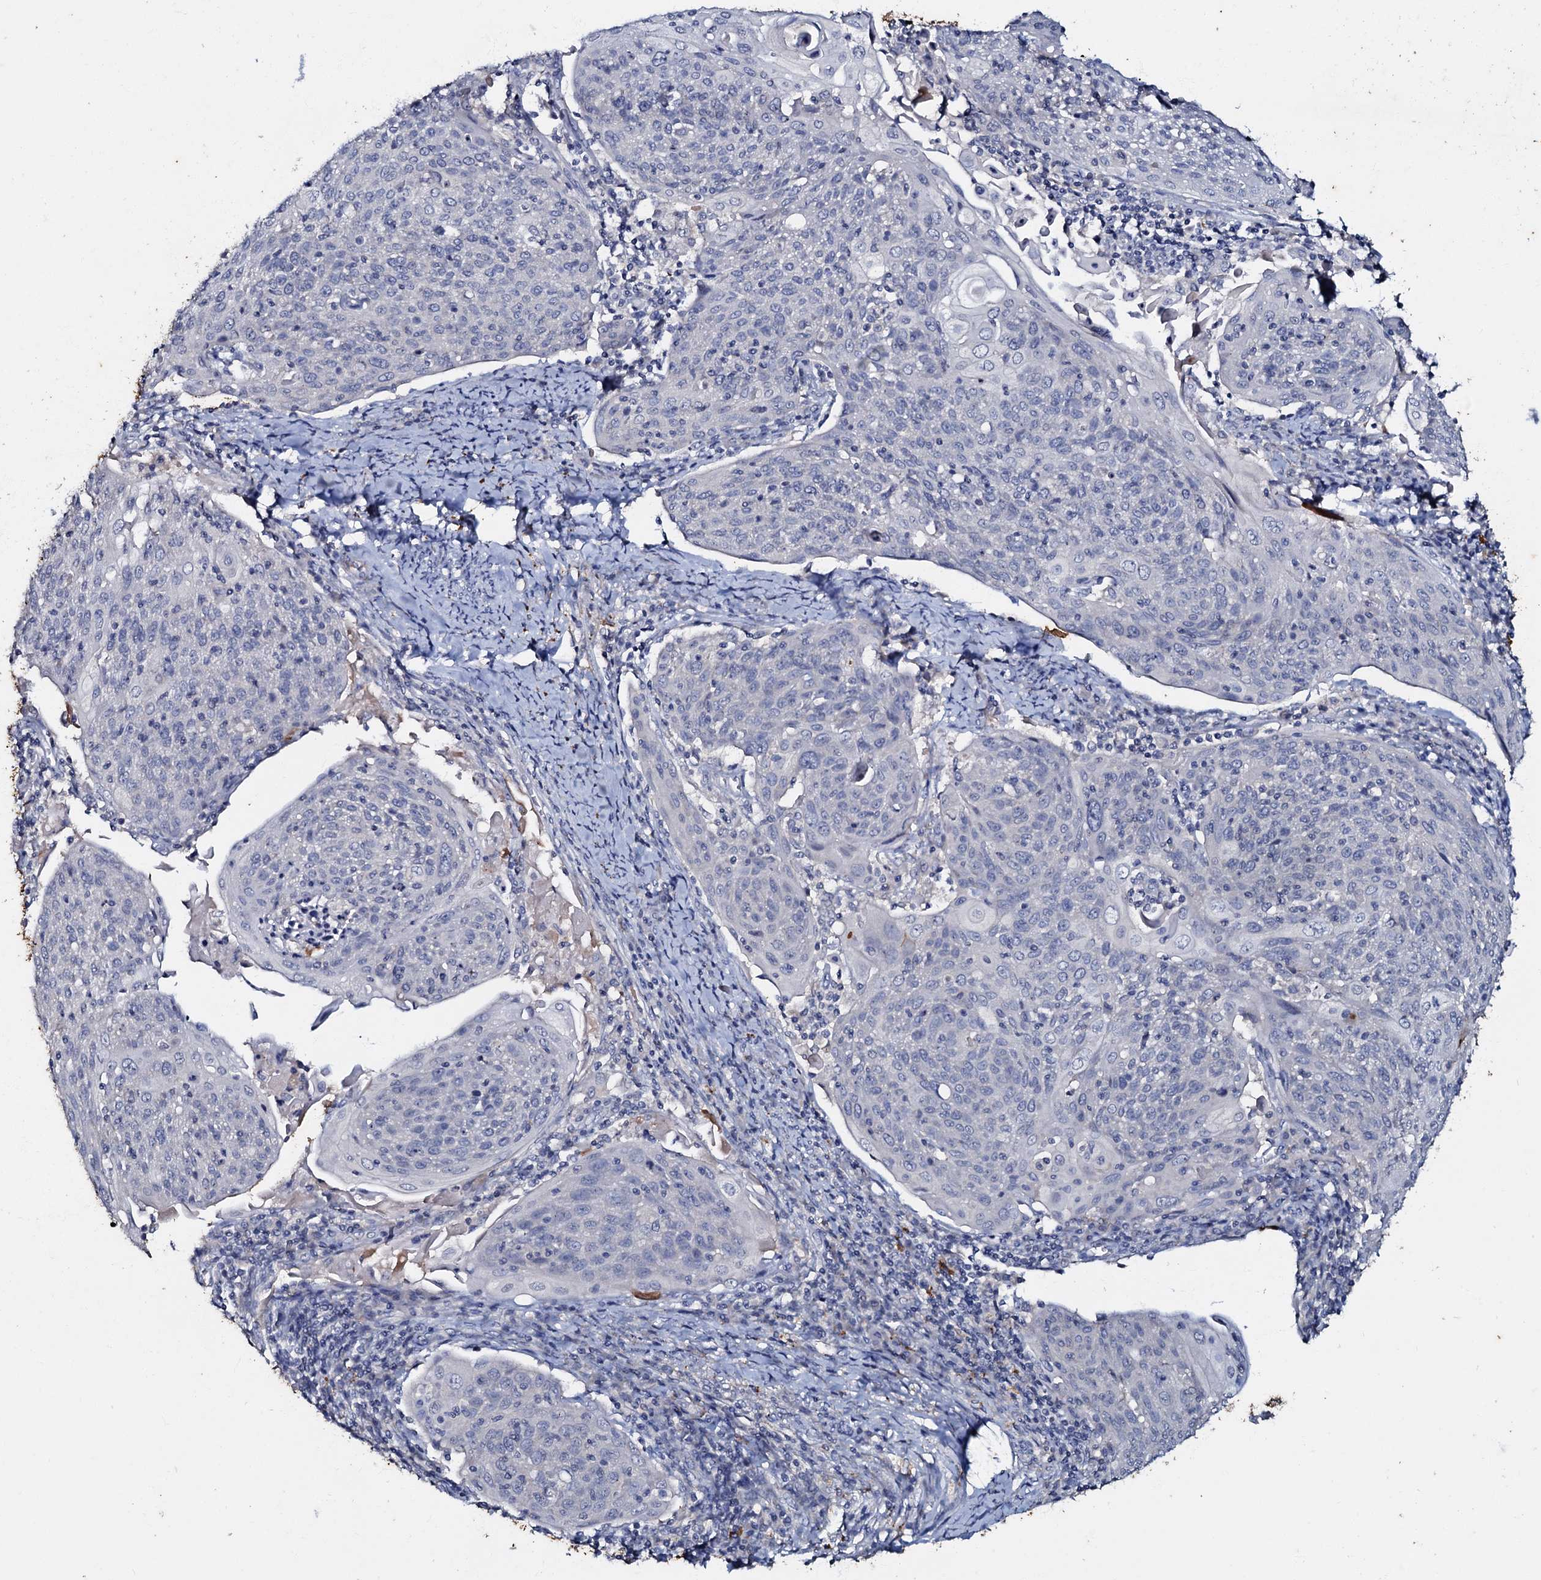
{"staining": {"intensity": "negative", "quantity": "none", "location": "none"}, "tissue": "cervical cancer", "cell_type": "Tumor cells", "image_type": "cancer", "snomed": [{"axis": "morphology", "description": "Squamous cell carcinoma, NOS"}, {"axis": "topography", "description": "Cervix"}], "caption": "Tumor cells are negative for brown protein staining in cervical squamous cell carcinoma.", "gene": "MANSC4", "patient": {"sex": "female", "age": 67}}